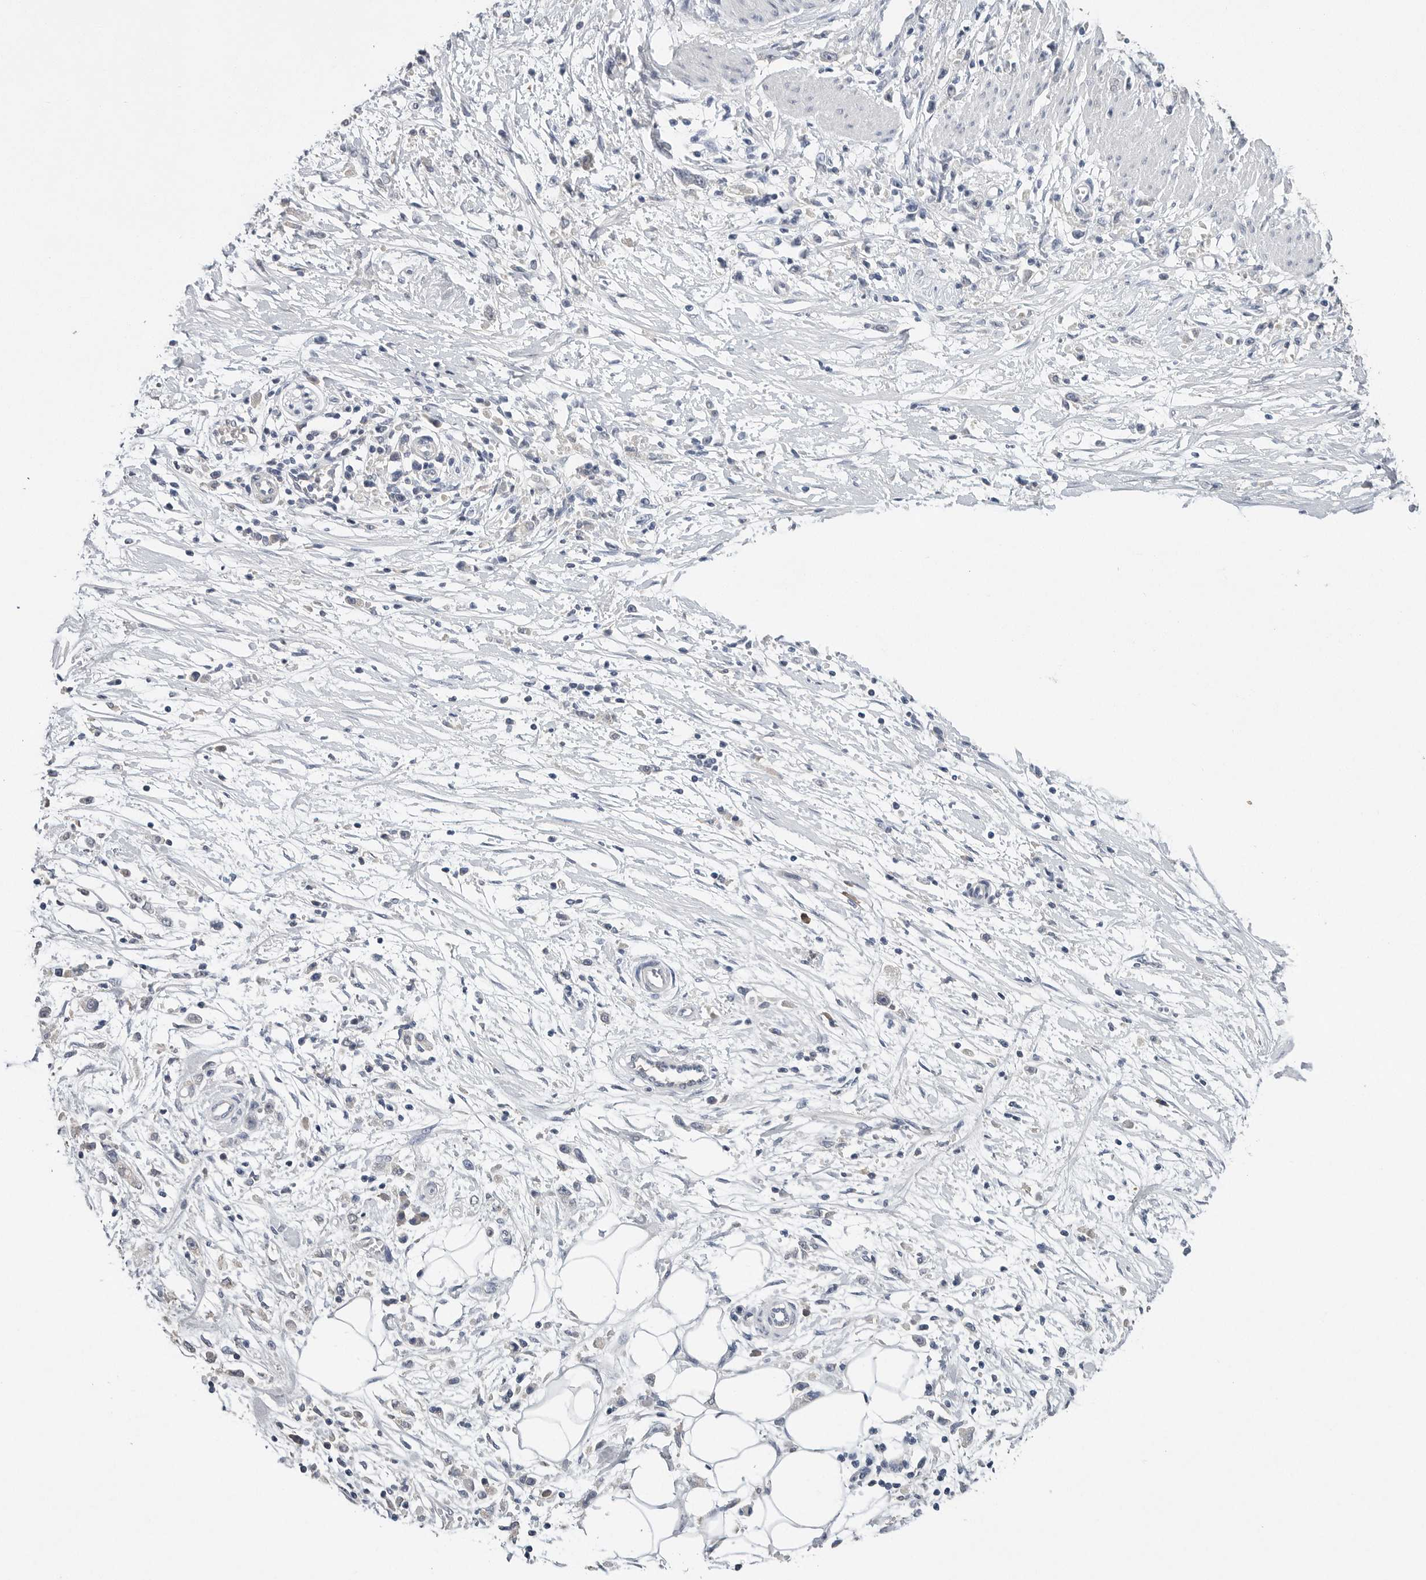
{"staining": {"intensity": "negative", "quantity": "none", "location": "none"}, "tissue": "stomach cancer", "cell_type": "Tumor cells", "image_type": "cancer", "snomed": [{"axis": "morphology", "description": "Adenocarcinoma, NOS"}, {"axis": "topography", "description": "Stomach"}], "caption": "Tumor cells are negative for brown protein staining in stomach cancer. (DAB (3,3'-diaminobenzidine) IHC with hematoxylin counter stain).", "gene": "FABP6", "patient": {"sex": "female", "age": 59}}